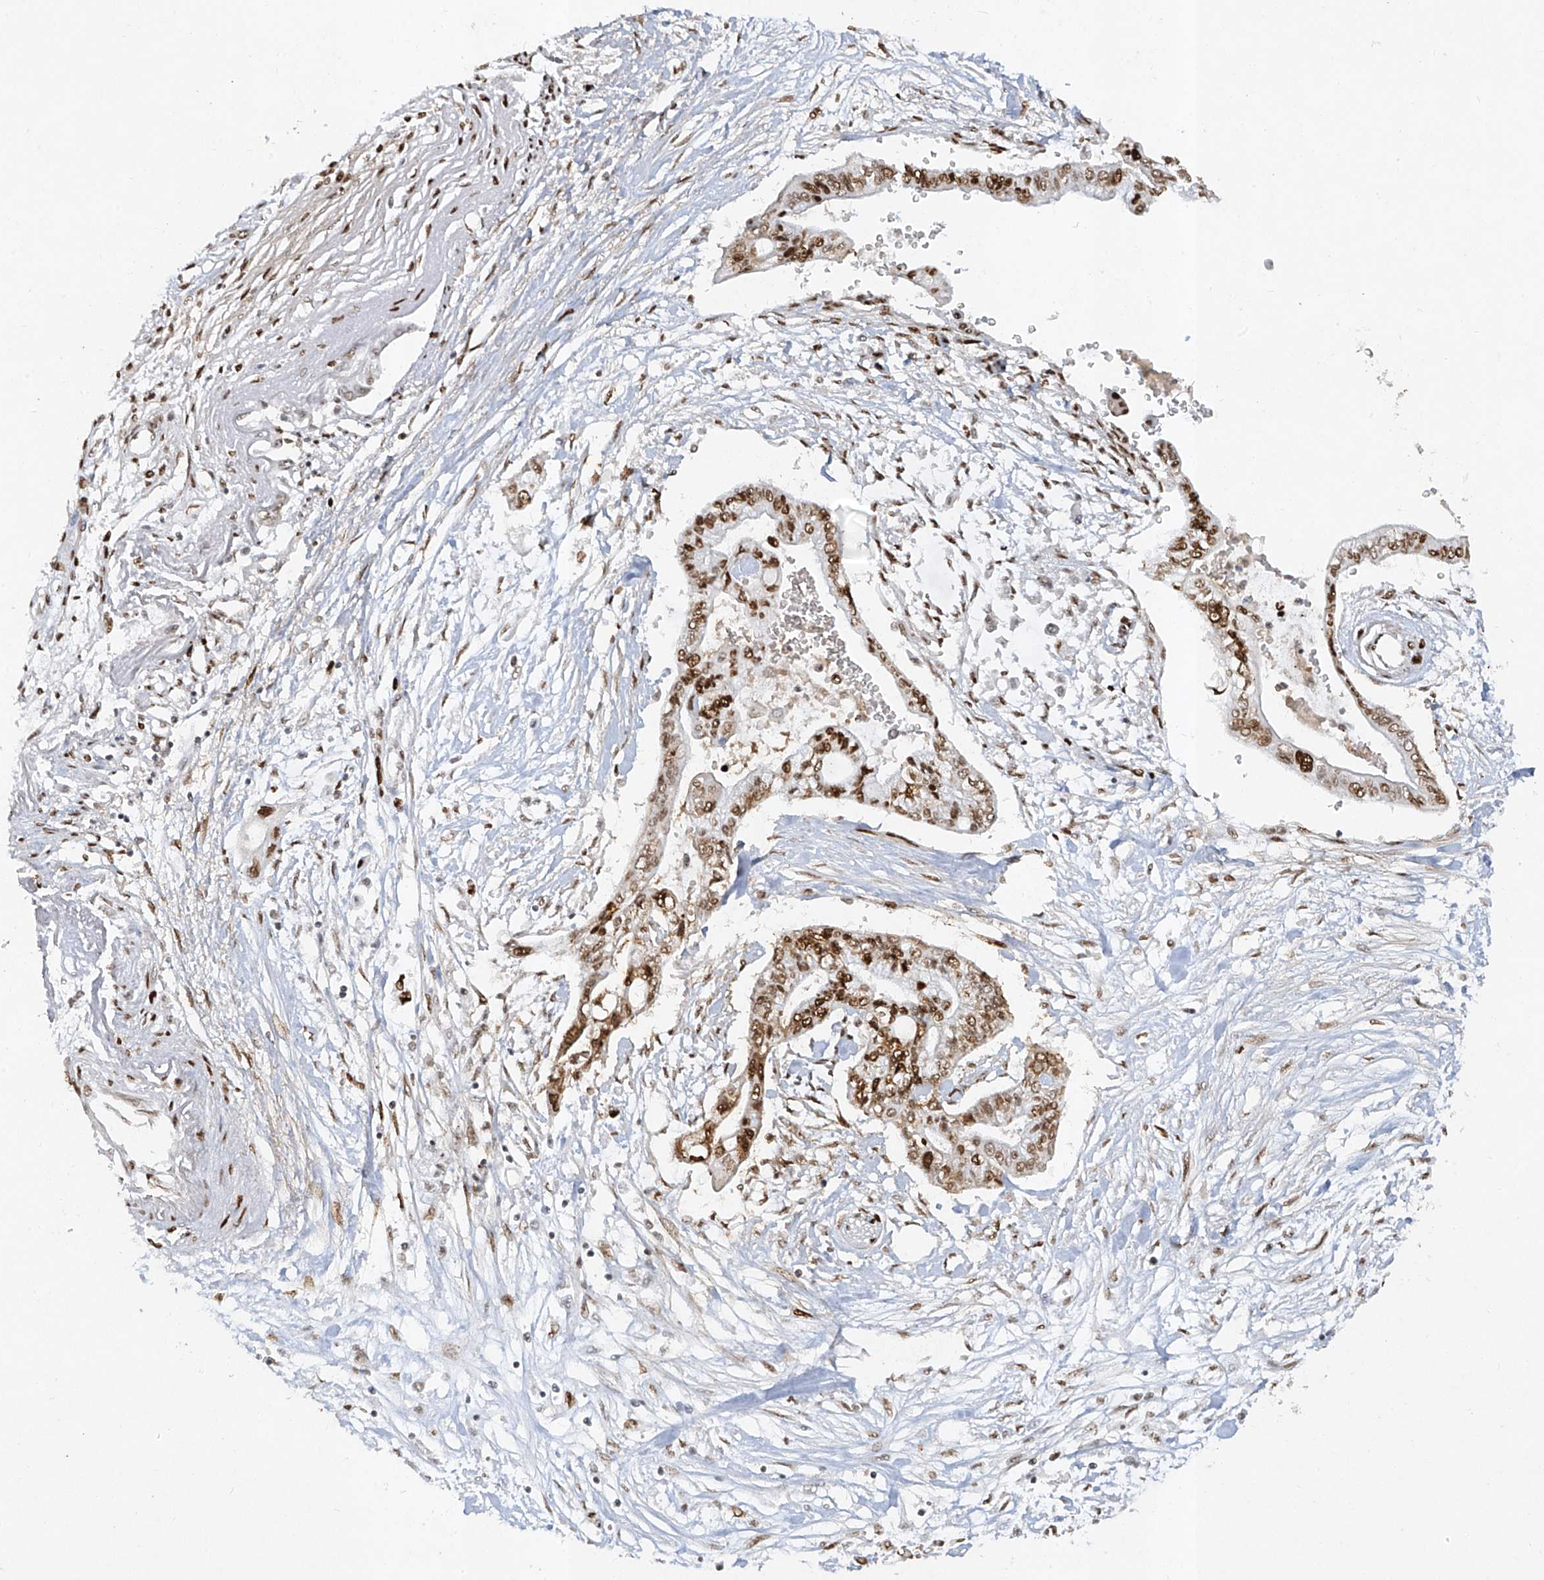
{"staining": {"intensity": "moderate", "quantity": ">75%", "location": "nuclear"}, "tissue": "pancreatic cancer", "cell_type": "Tumor cells", "image_type": "cancer", "snomed": [{"axis": "morphology", "description": "Adenocarcinoma, NOS"}, {"axis": "topography", "description": "Pancreas"}], "caption": "A medium amount of moderate nuclear positivity is present in about >75% of tumor cells in pancreatic cancer tissue. Using DAB (brown) and hematoxylin (blue) stains, captured at high magnification using brightfield microscopy.", "gene": "ATRIP", "patient": {"sex": "female", "age": 77}}